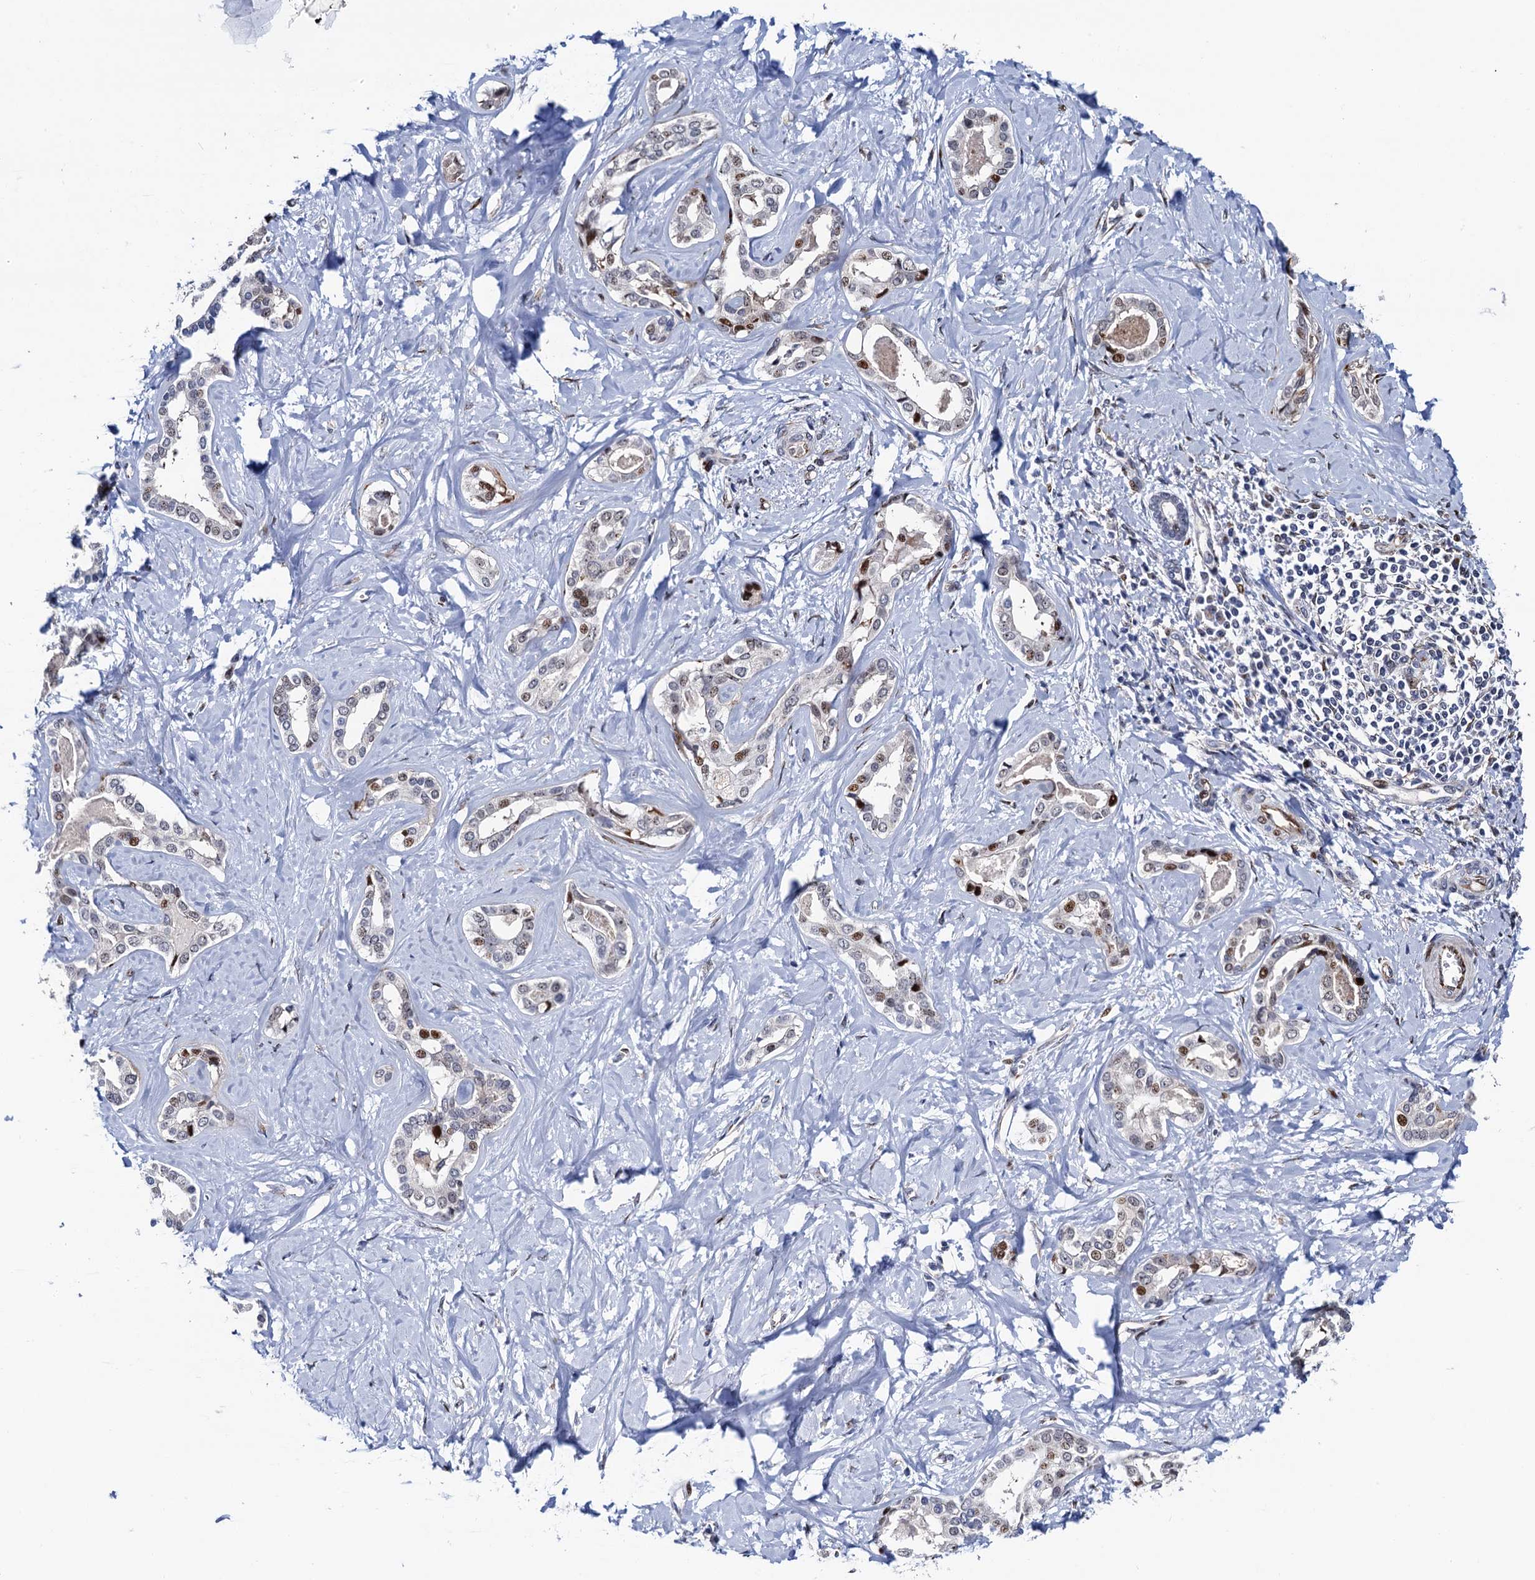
{"staining": {"intensity": "moderate", "quantity": "<25%", "location": "nuclear"}, "tissue": "liver cancer", "cell_type": "Tumor cells", "image_type": "cancer", "snomed": [{"axis": "morphology", "description": "Cholangiocarcinoma"}, {"axis": "topography", "description": "Liver"}], "caption": "Brown immunohistochemical staining in human liver cholangiocarcinoma demonstrates moderate nuclear positivity in approximately <25% of tumor cells.", "gene": "TRMT112", "patient": {"sex": "female", "age": 77}}